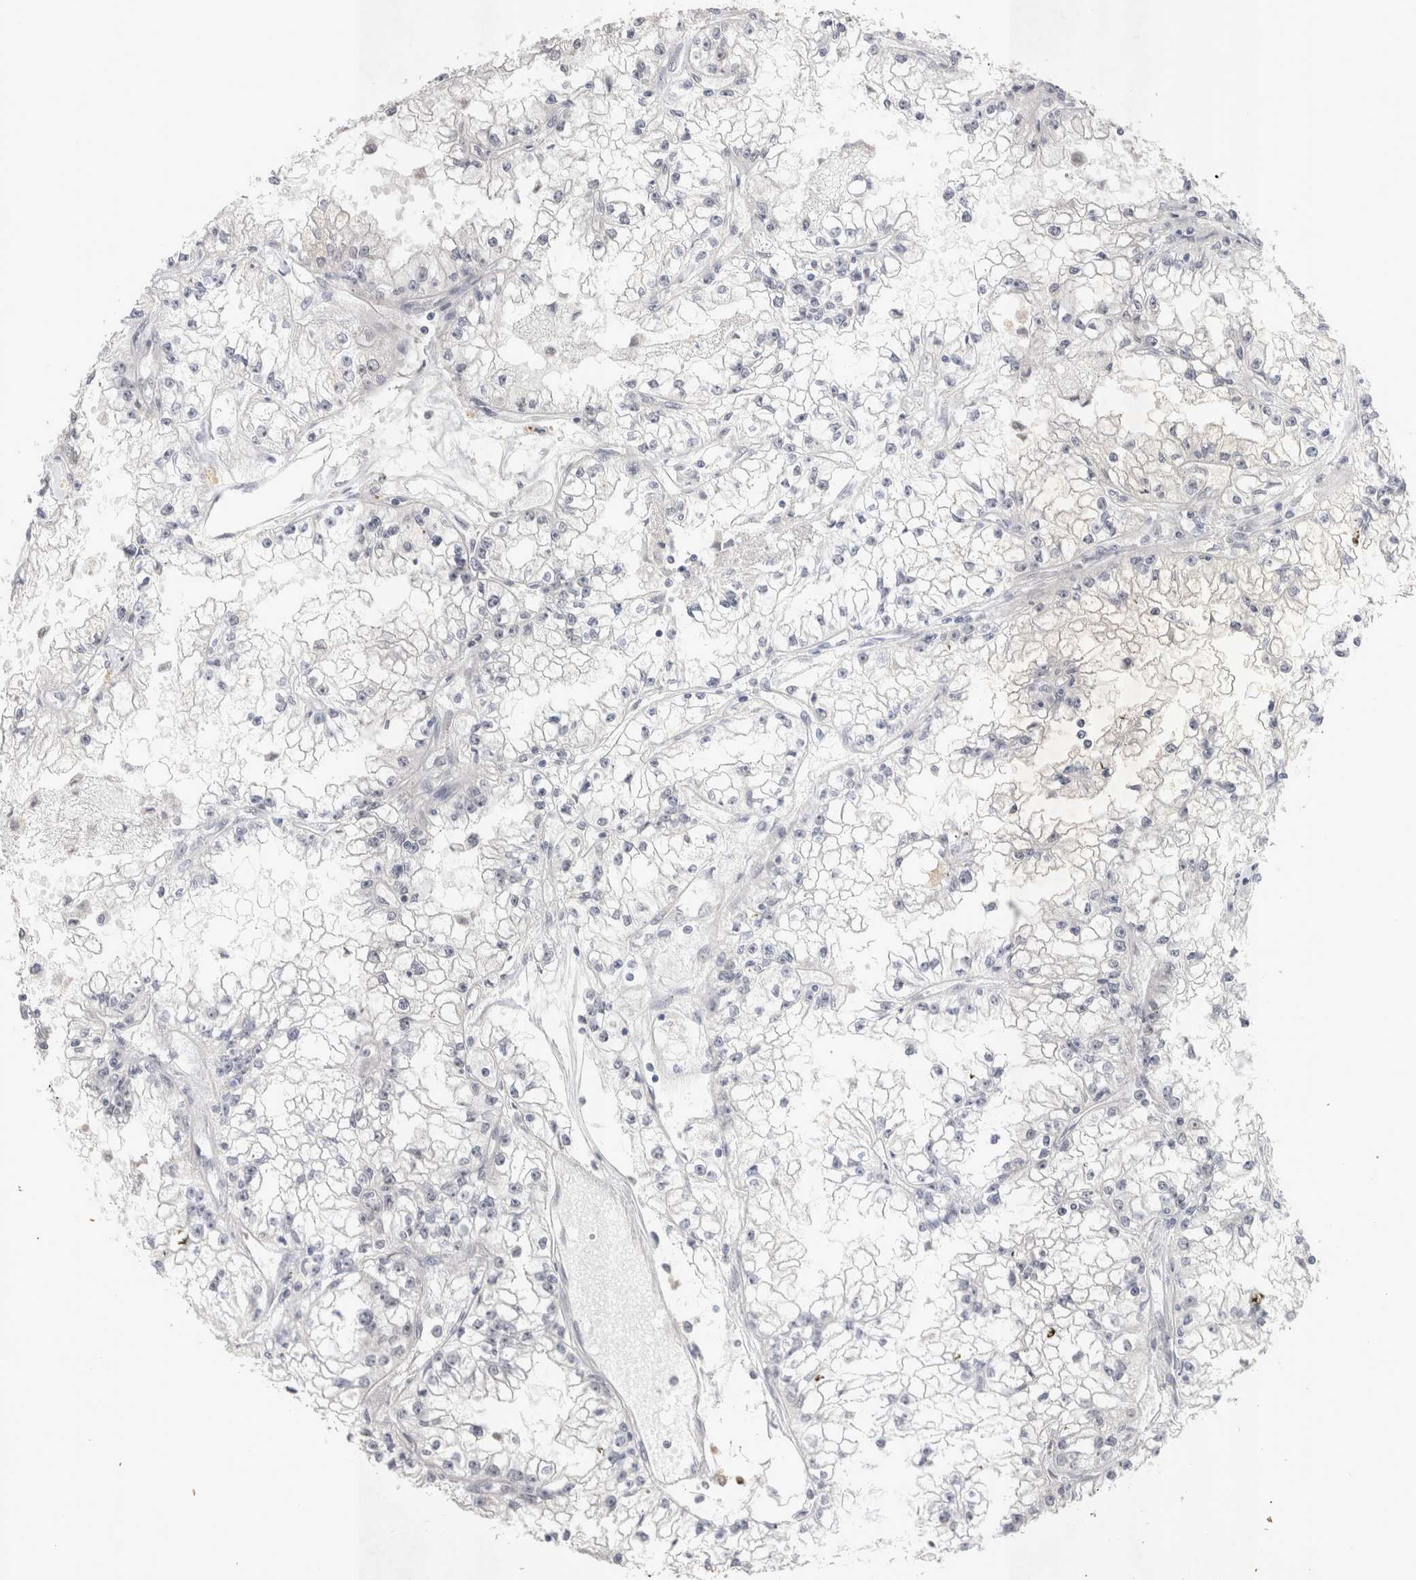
{"staining": {"intensity": "negative", "quantity": "none", "location": "none"}, "tissue": "renal cancer", "cell_type": "Tumor cells", "image_type": "cancer", "snomed": [{"axis": "morphology", "description": "Adenocarcinoma, NOS"}, {"axis": "topography", "description": "Kidney"}], "caption": "An IHC micrograph of adenocarcinoma (renal) is shown. There is no staining in tumor cells of adenocarcinoma (renal).", "gene": "RECQL4", "patient": {"sex": "male", "age": 56}}